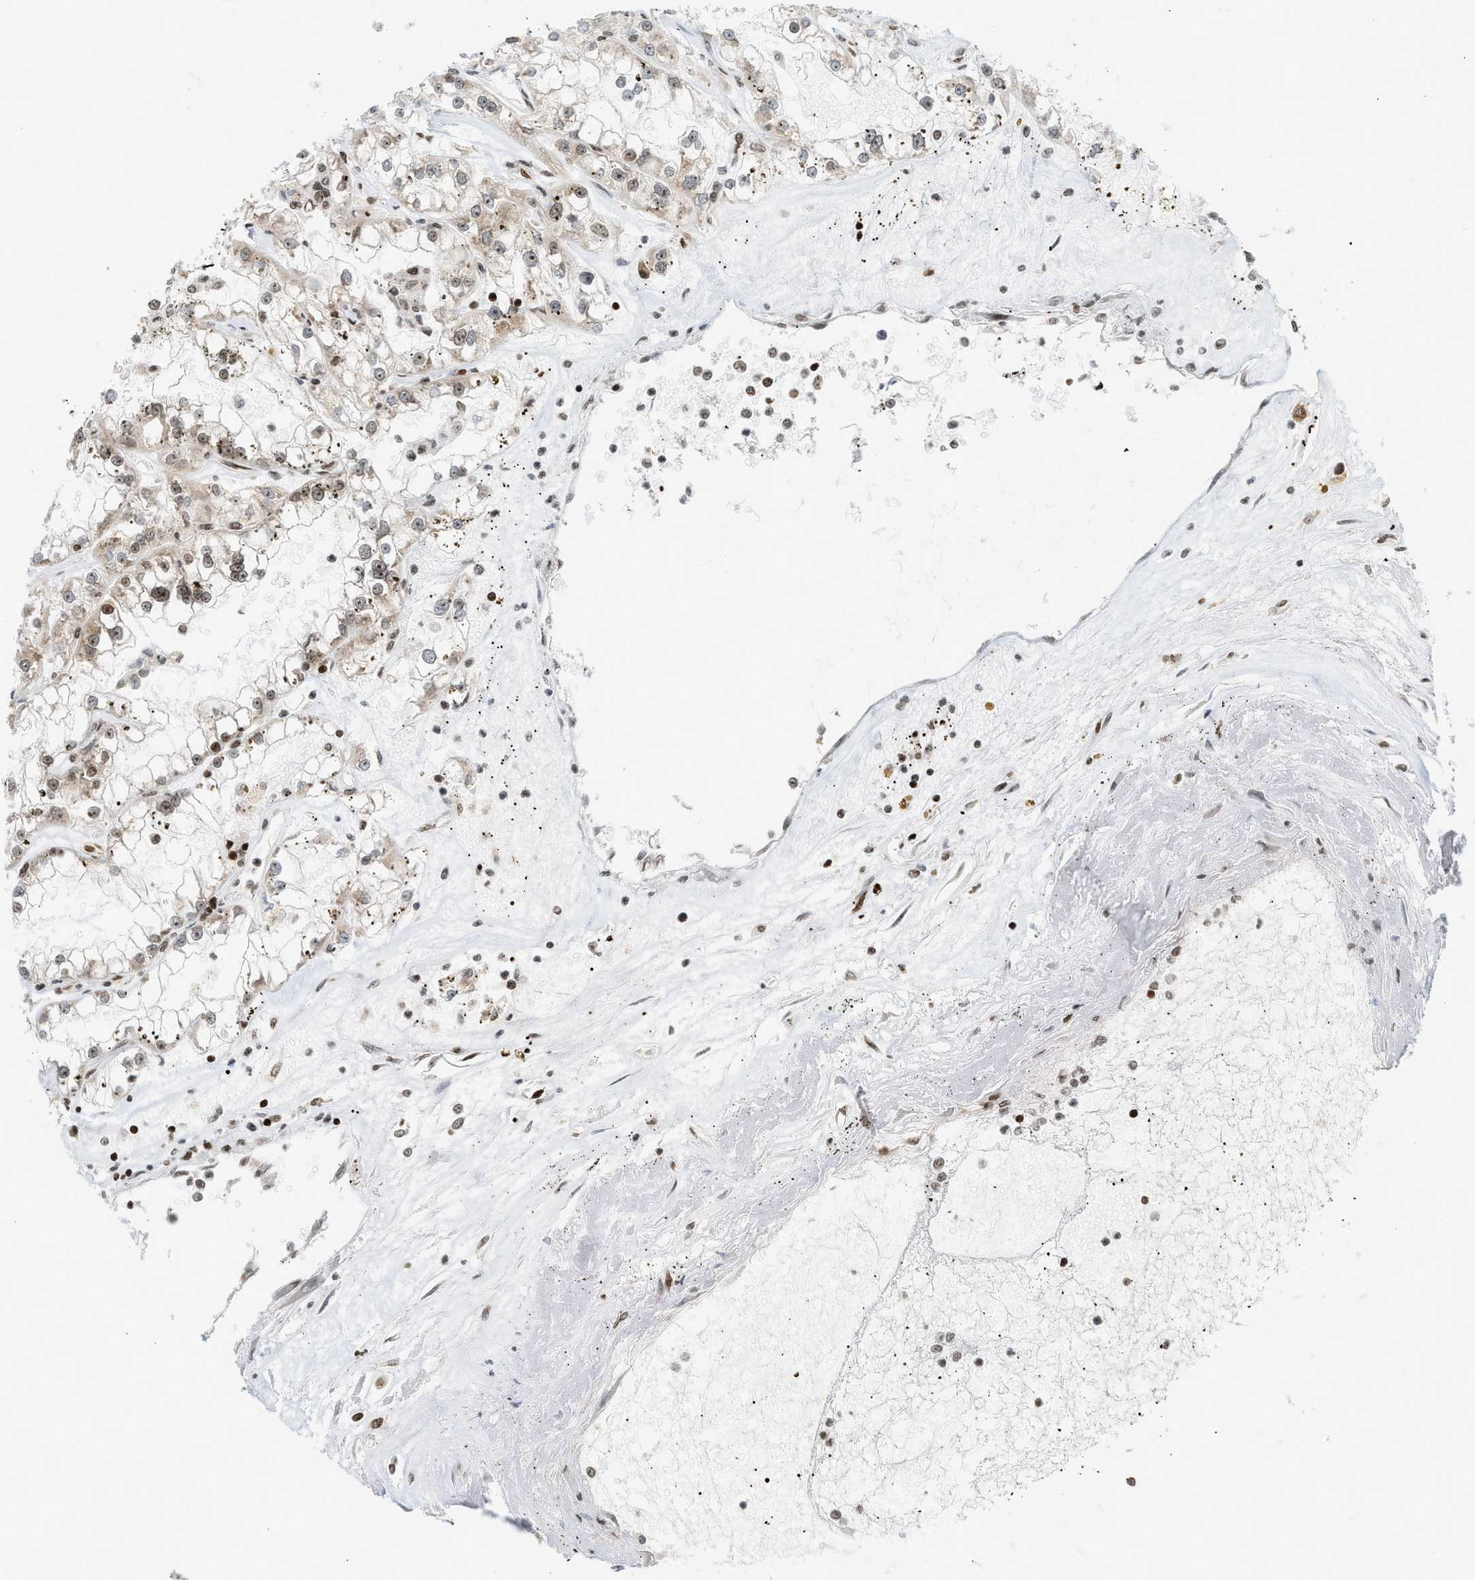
{"staining": {"intensity": "weak", "quantity": "25%-75%", "location": "nuclear"}, "tissue": "renal cancer", "cell_type": "Tumor cells", "image_type": "cancer", "snomed": [{"axis": "morphology", "description": "Adenocarcinoma, NOS"}, {"axis": "topography", "description": "Kidney"}], "caption": "Protein positivity by immunohistochemistry reveals weak nuclear staining in approximately 25%-75% of tumor cells in adenocarcinoma (renal). (DAB = brown stain, brightfield microscopy at high magnification).", "gene": "ZNF22", "patient": {"sex": "female", "age": 52}}